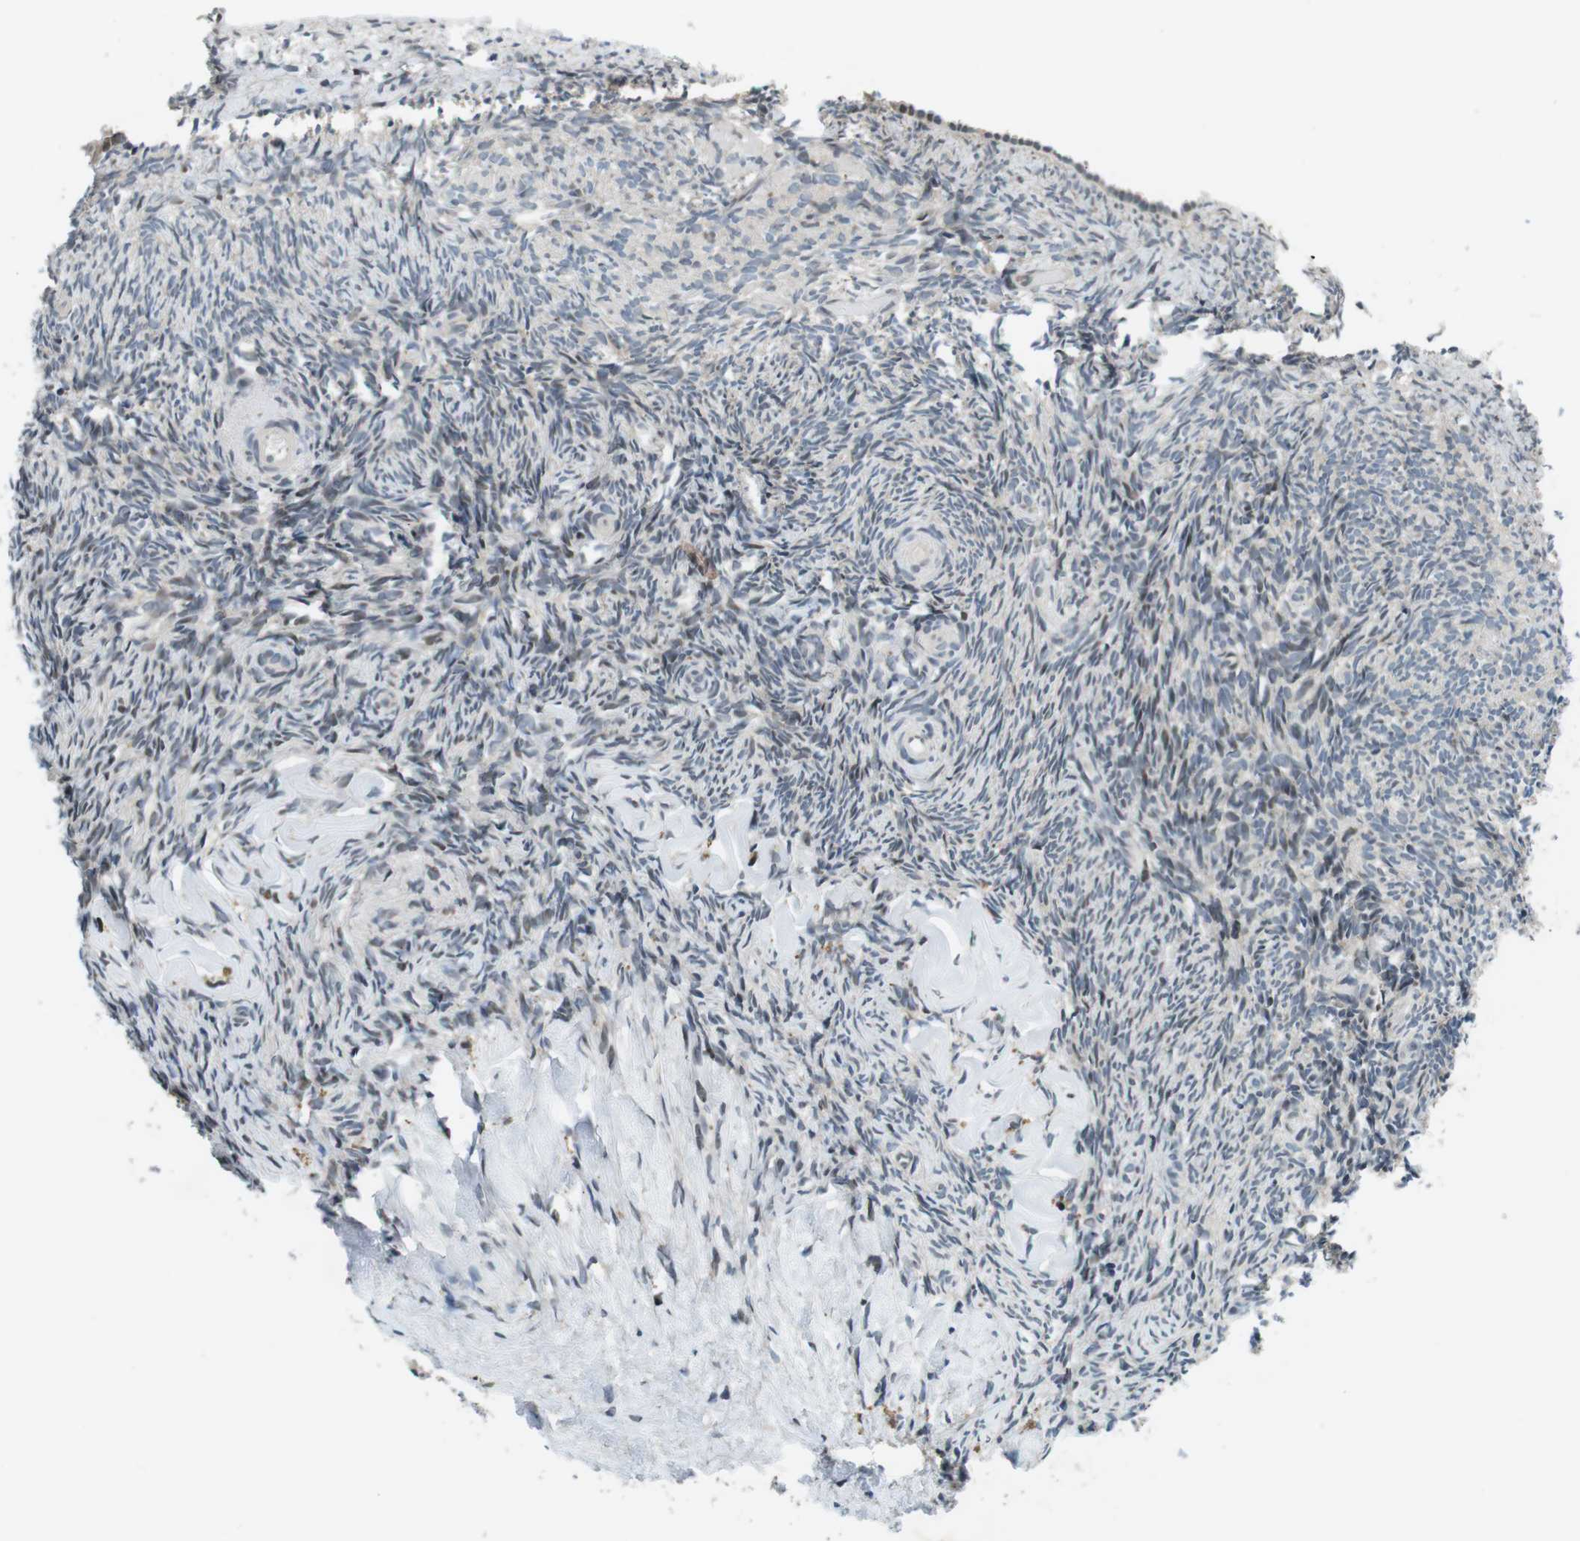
{"staining": {"intensity": "negative", "quantity": "none", "location": "none"}, "tissue": "ovary", "cell_type": "Ovarian stroma cells", "image_type": "normal", "snomed": [{"axis": "morphology", "description": "Normal tissue, NOS"}, {"axis": "topography", "description": "Ovary"}], "caption": "An immunohistochemistry photomicrograph of normal ovary is shown. There is no staining in ovarian stroma cells of ovary. (Immunohistochemistry (ihc), brightfield microscopy, high magnification).", "gene": "NEK4", "patient": {"sex": "female", "age": 60}}